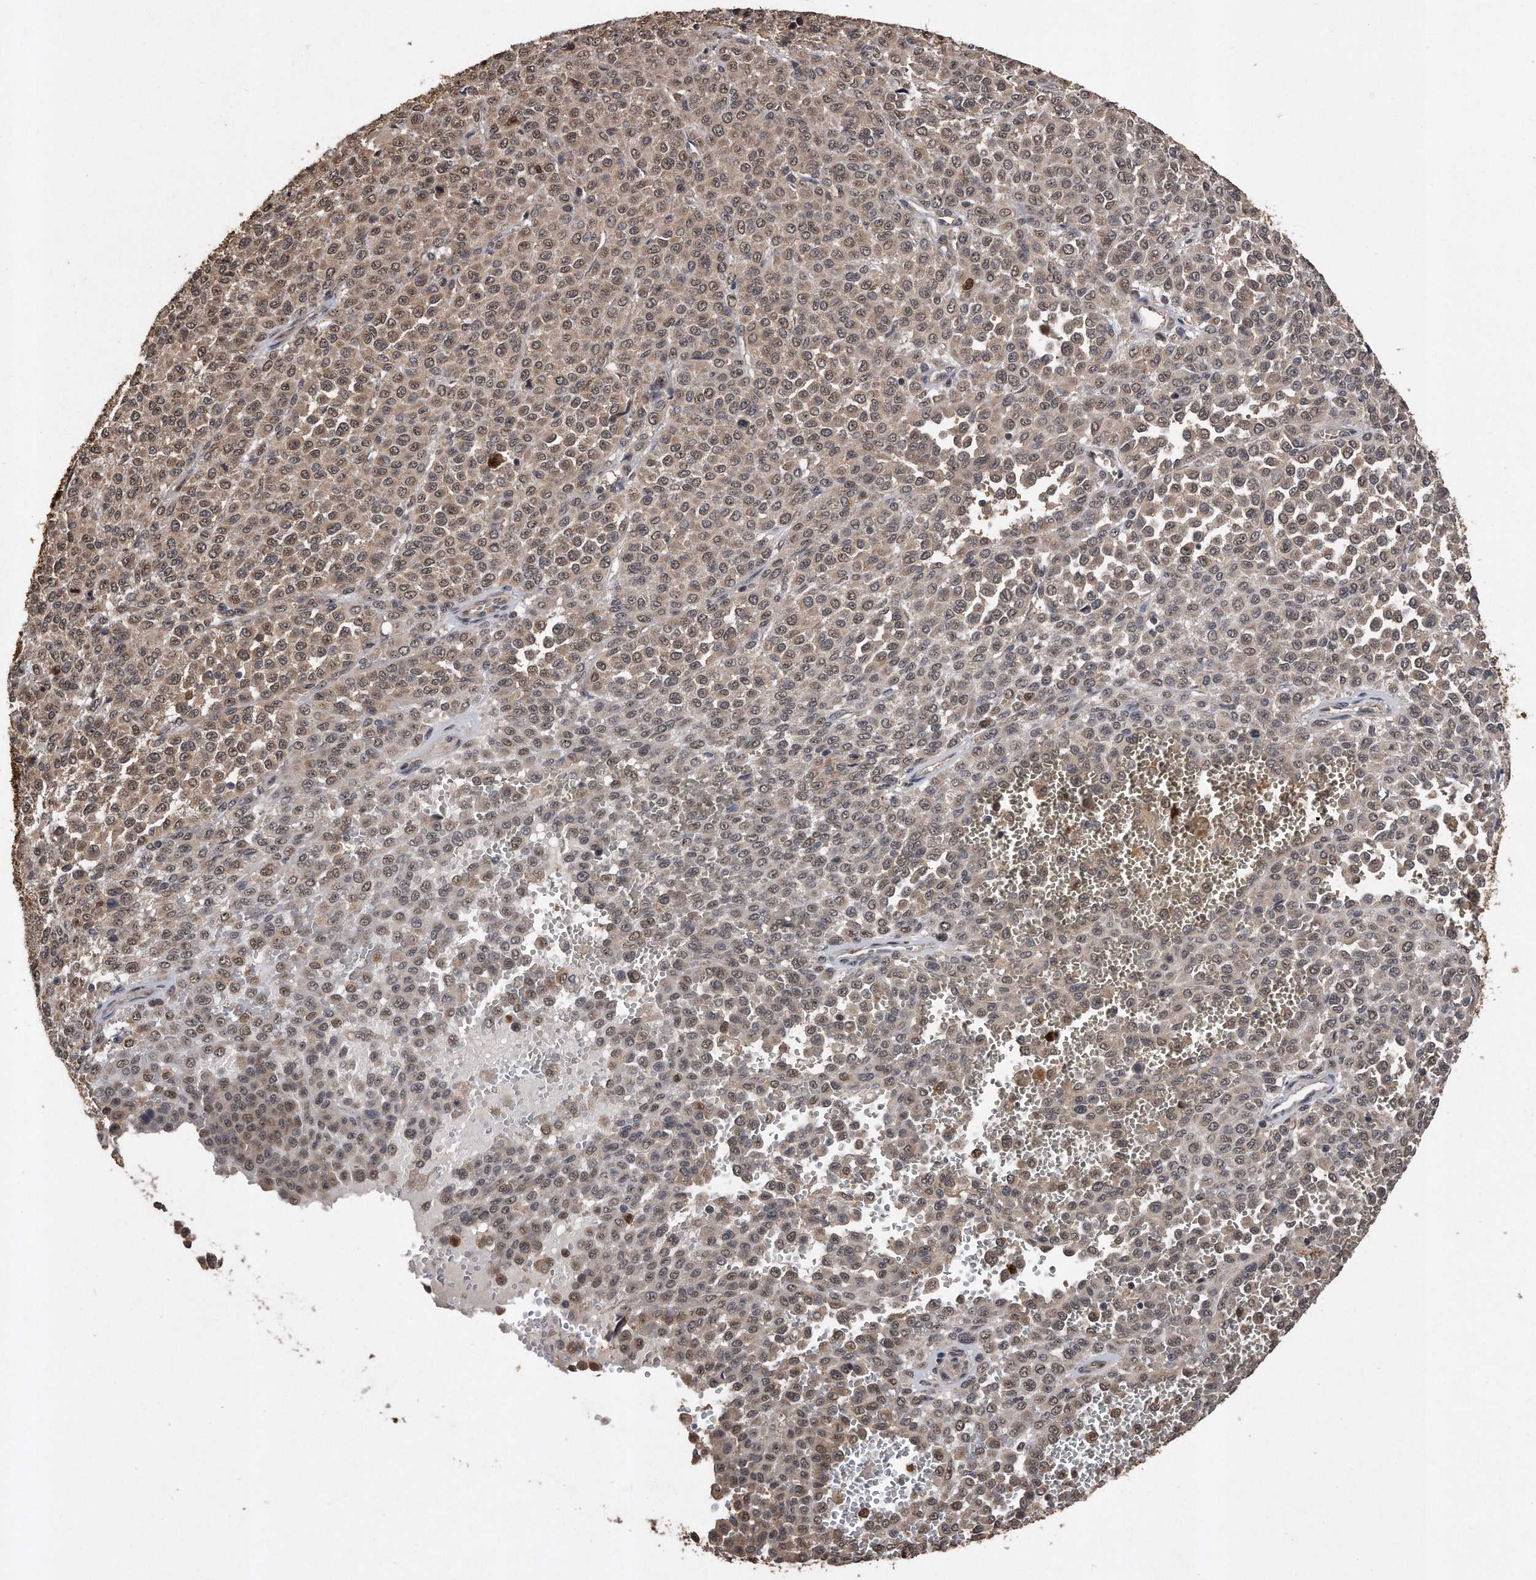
{"staining": {"intensity": "weak", "quantity": ">75%", "location": "cytoplasmic/membranous,nuclear"}, "tissue": "melanoma", "cell_type": "Tumor cells", "image_type": "cancer", "snomed": [{"axis": "morphology", "description": "Malignant melanoma, Metastatic site"}, {"axis": "topography", "description": "Pancreas"}], "caption": "Immunohistochemistry (IHC) photomicrograph of neoplastic tissue: malignant melanoma (metastatic site) stained using immunohistochemistry reveals low levels of weak protein expression localized specifically in the cytoplasmic/membranous and nuclear of tumor cells, appearing as a cytoplasmic/membranous and nuclear brown color.", "gene": "PELO", "patient": {"sex": "female", "age": 30}}